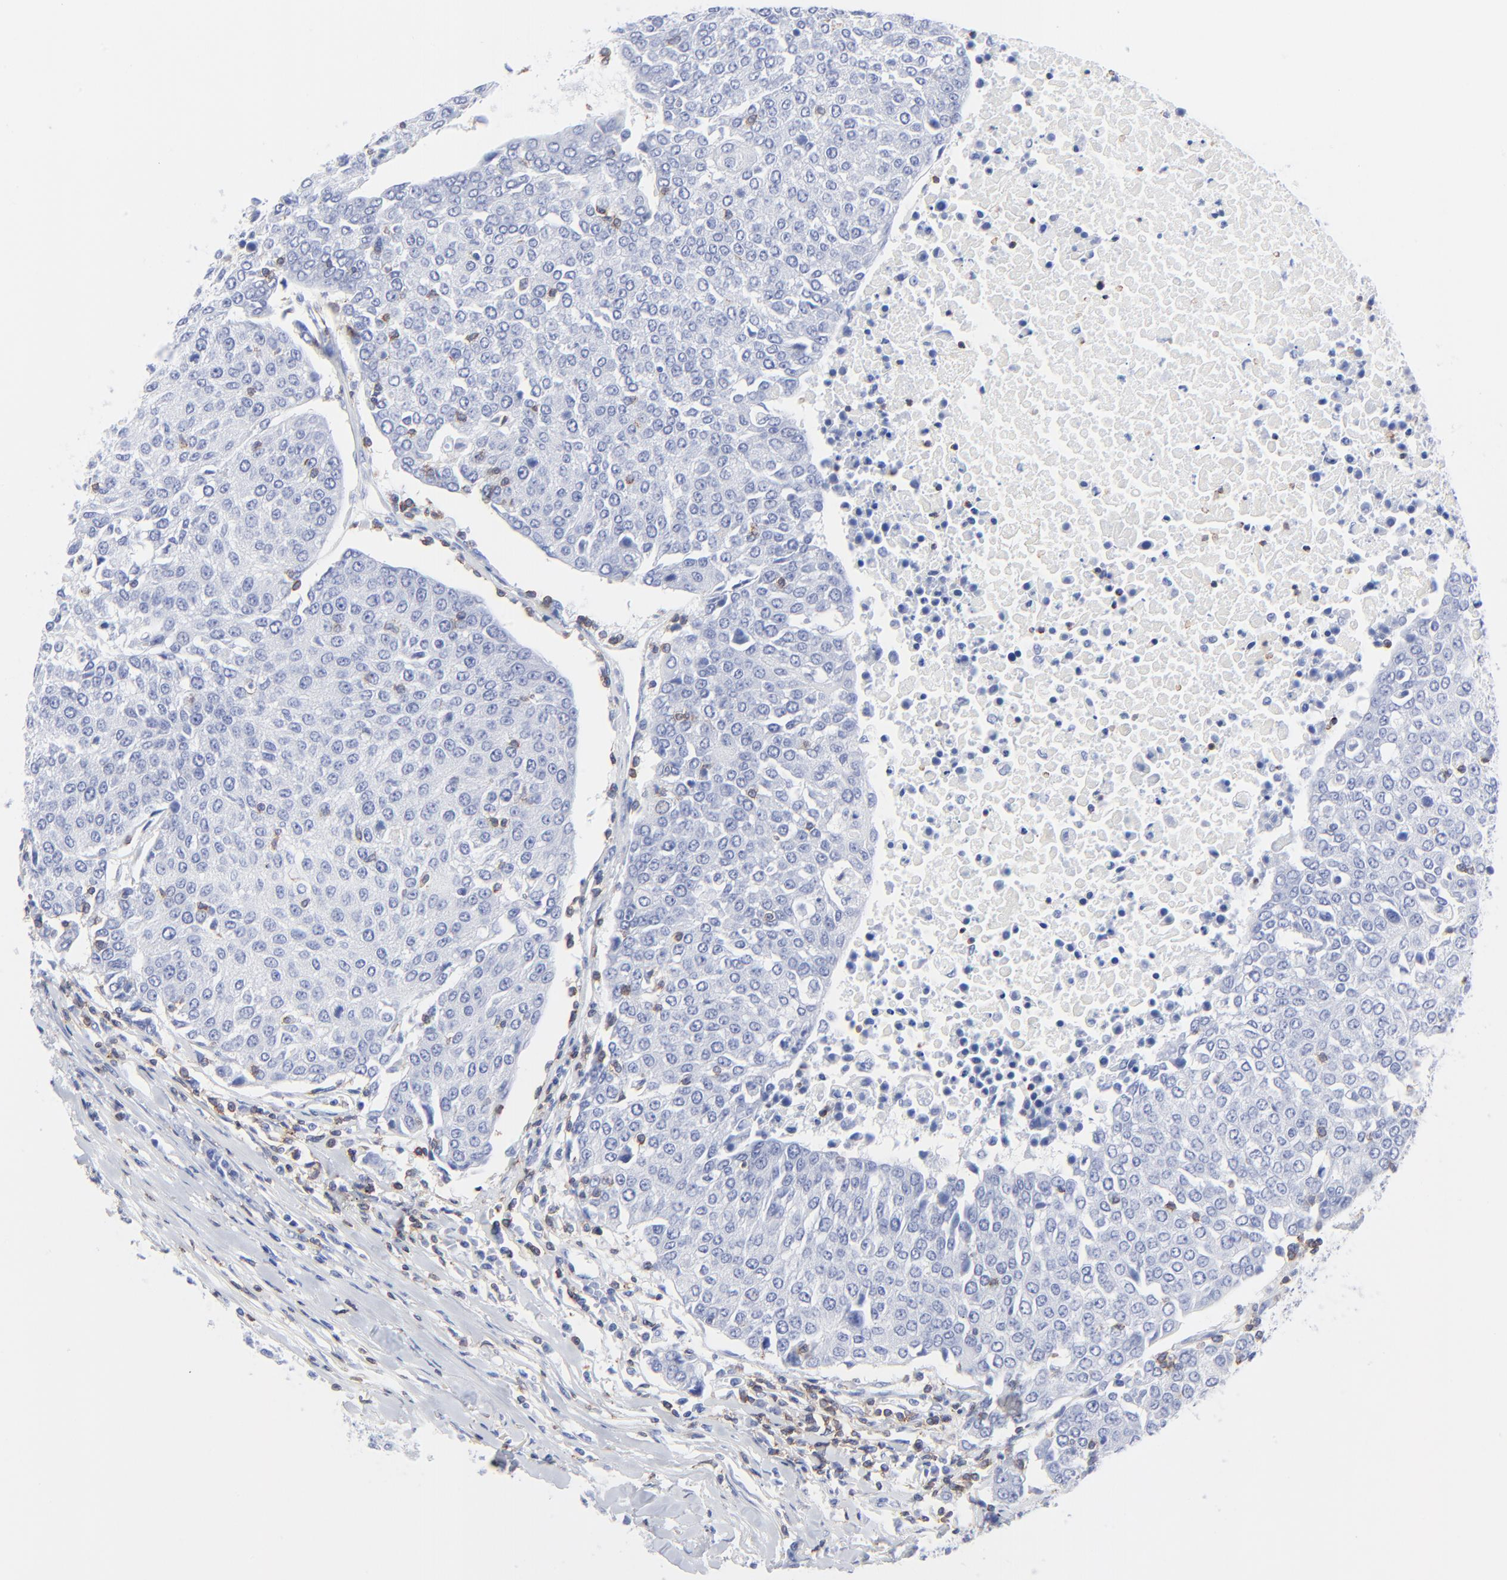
{"staining": {"intensity": "negative", "quantity": "none", "location": "none"}, "tissue": "urothelial cancer", "cell_type": "Tumor cells", "image_type": "cancer", "snomed": [{"axis": "morphology", "description": "Urothelial carcinoma, High grade"}, {"axis": "topography", "description": "Urinary bladder"}], "caption": "Immunohistochemistry of human urothelial cancer reveals no positivity in tumor cells.", "gene": "LCK", "patient": {"sex": "female", "age": 85}}